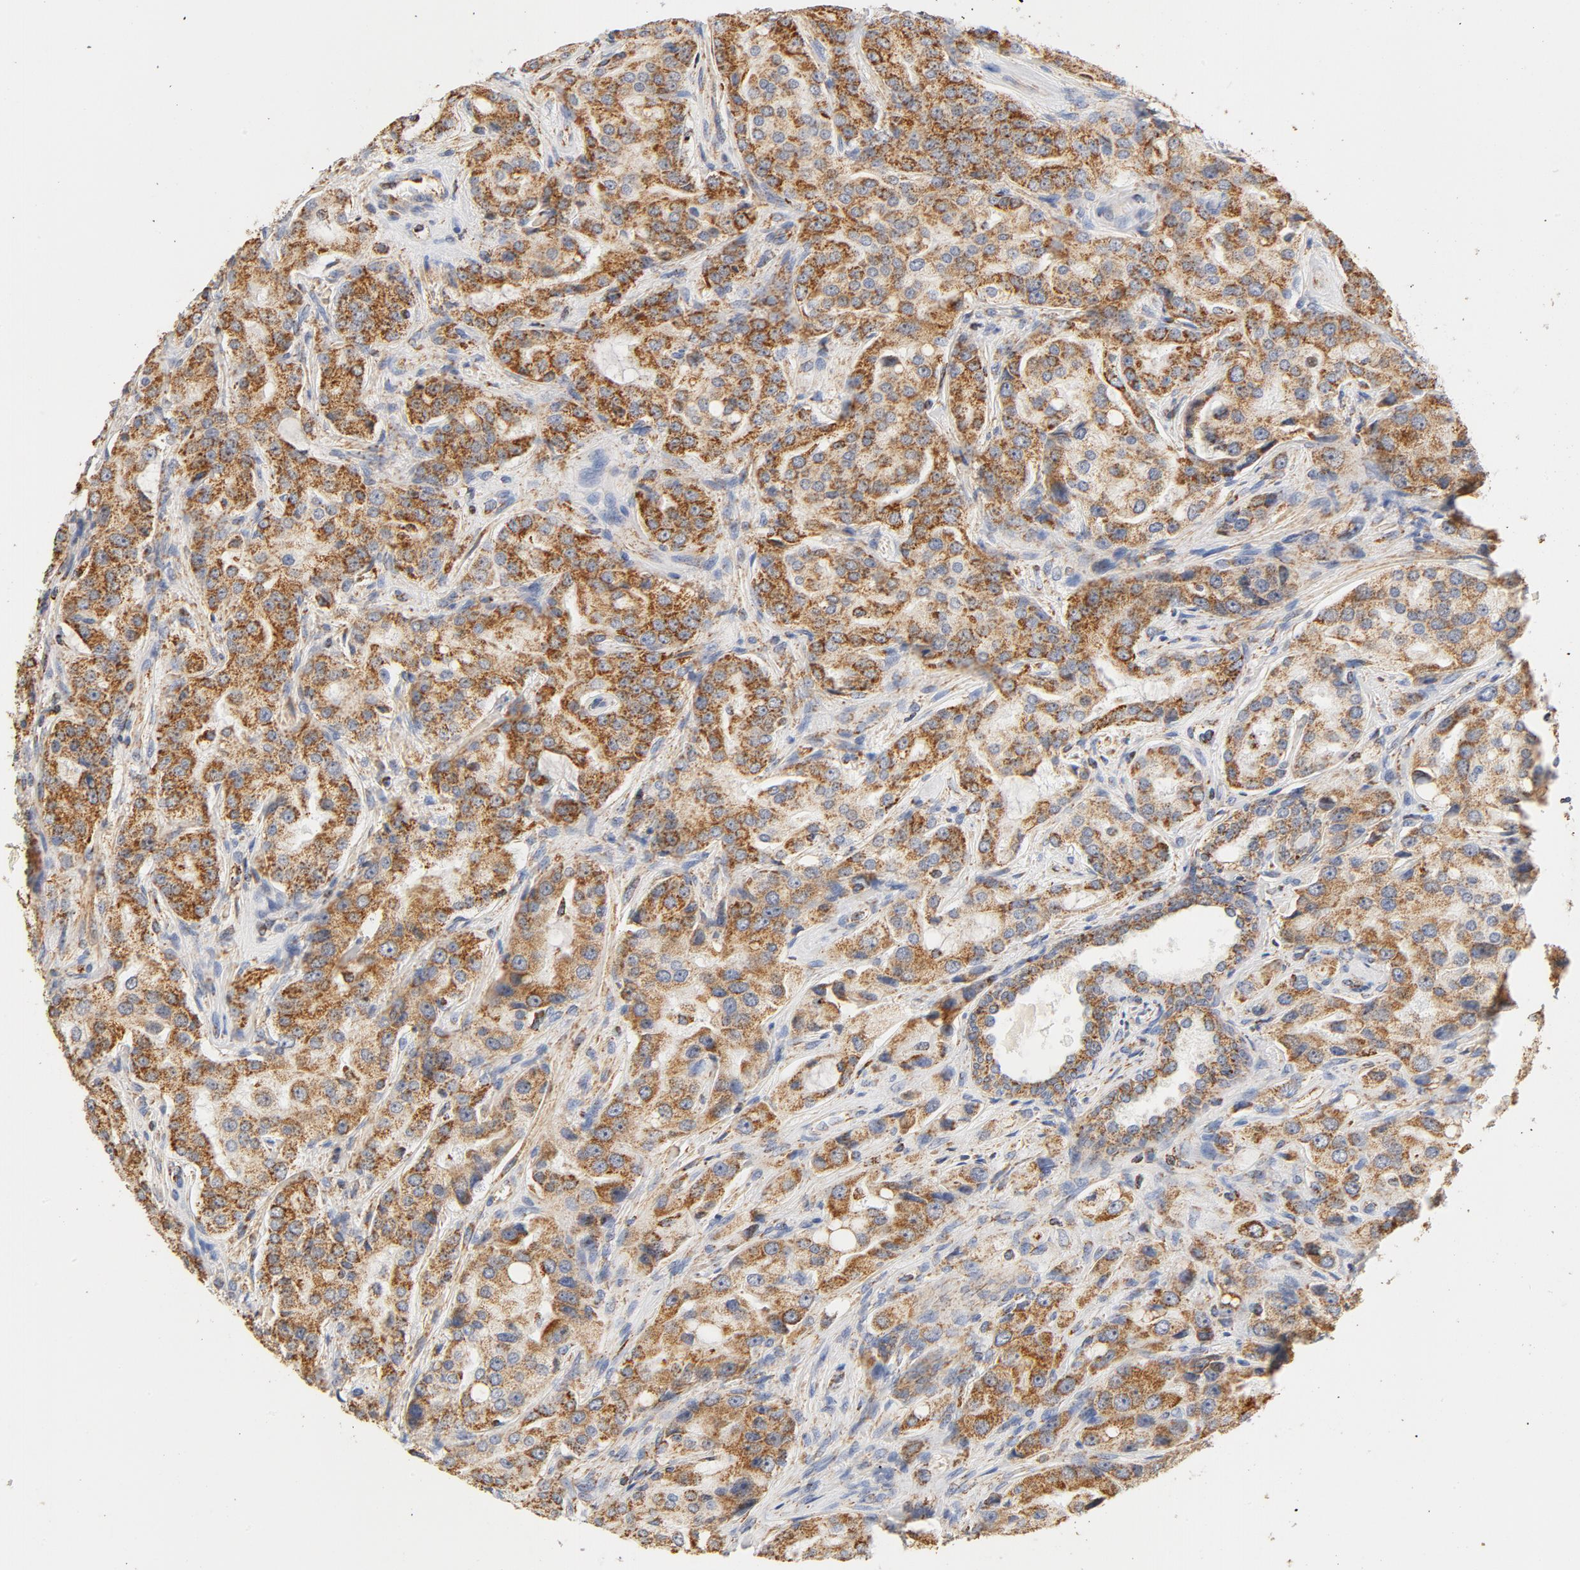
{"staining": {"intensity": "moderate", "quantity": ">75%", "location": "cytoplasmic/membranous"}, "tissue": "prostate cancer", "cell_type": "Tumor cells", "image_type": "cancer", "snomed": [{"axis": "morphology", "description": "Adenocarcinoma, High grade"}, {"axis": "topography", "description": "Prostate"}], "caption": "Immunohistochemistry (IHC) of human prostate high-grade adenocarcinoma exhibits medium levels of moderate cytoplasmic/membranous positivity in approximately >75% of tumor cells.", "gene": "COX4I1", "patient": {"sex": "male", "age": 72}}